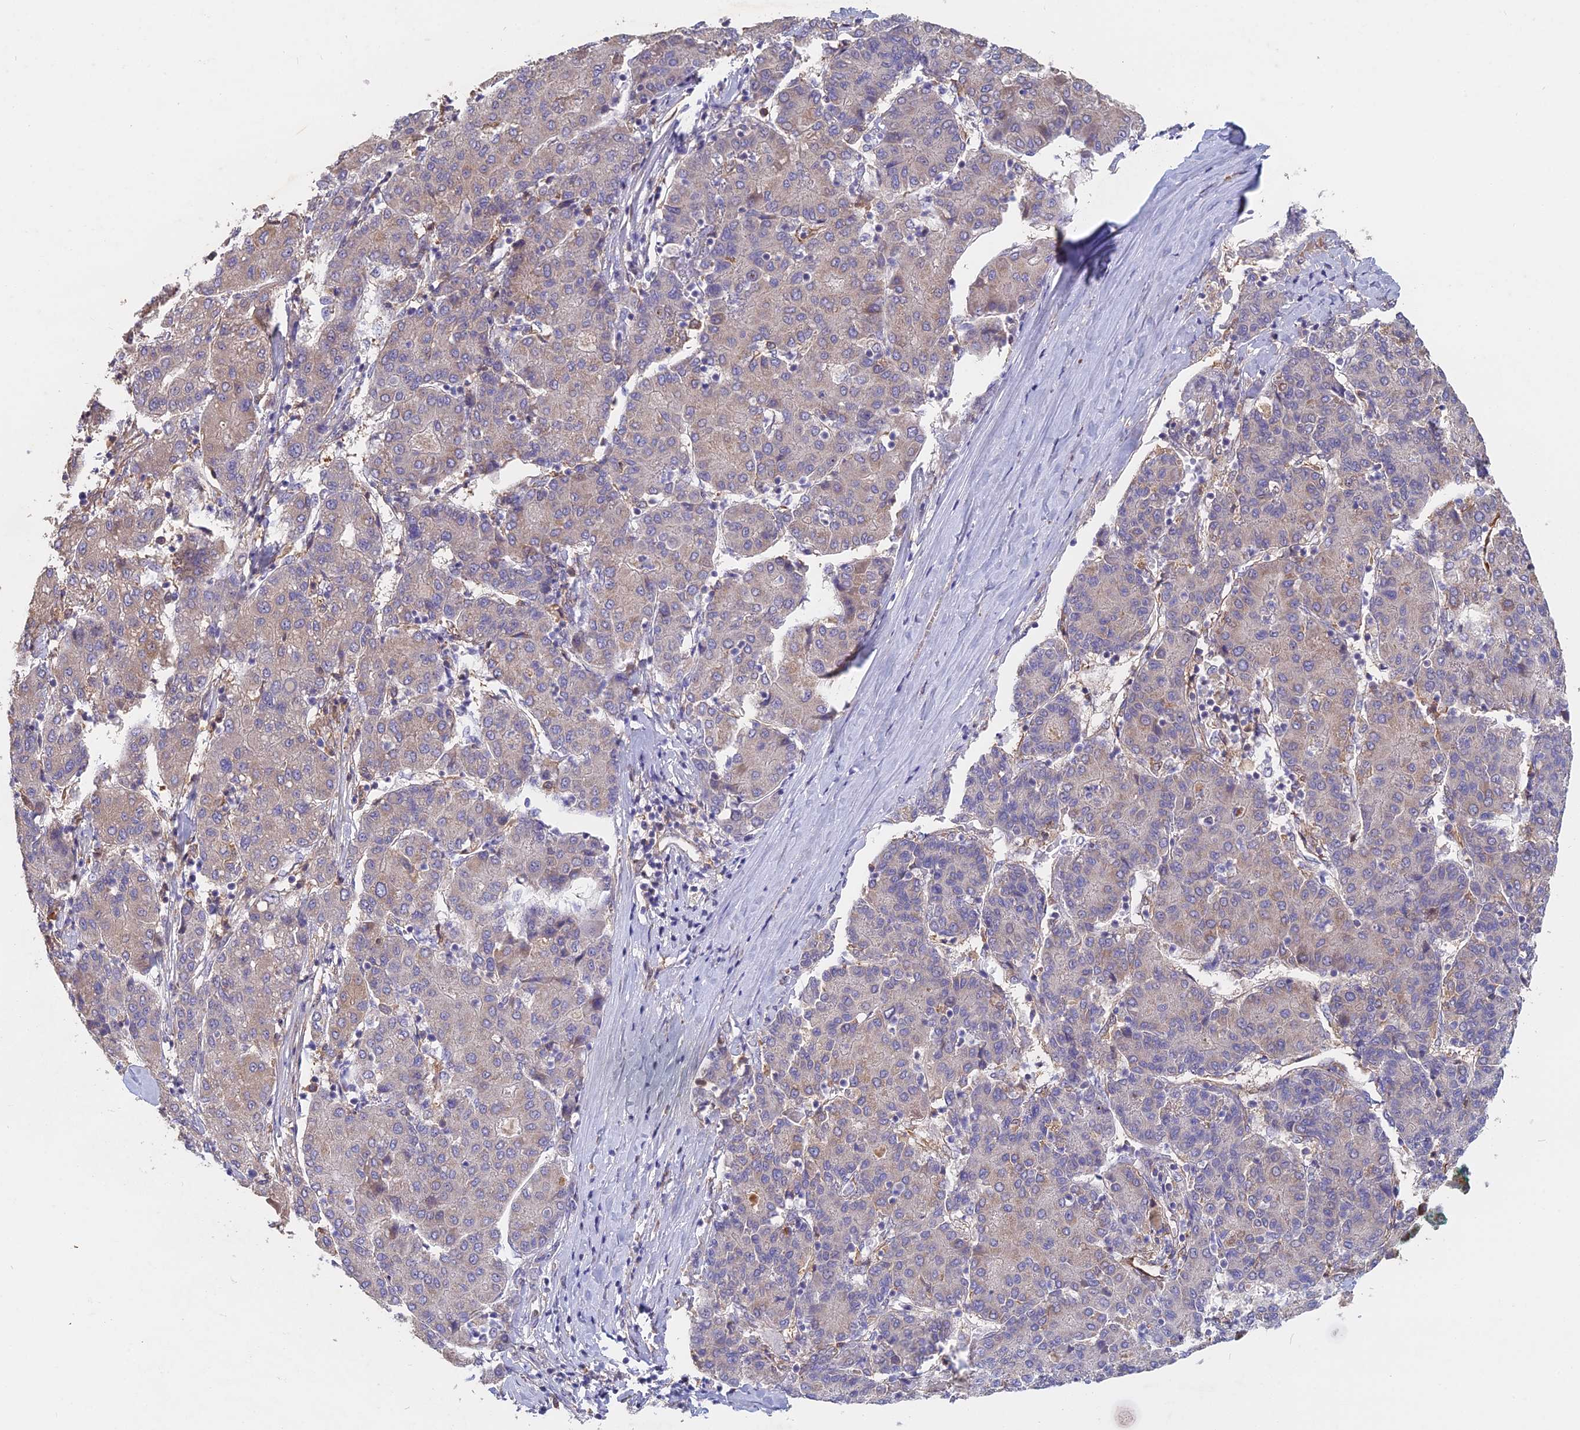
{"staining": {"intensity": "weak", "quantity": "<25%", "location": "cytoplasmic/membranous"}, "tissue": "liver cancer", "cell_type": "Tumor cells", "image_type": "cancer", "snomed": [{"axis": "morphology", "description": "Carcinoma, Hepatocellular, NOS"}, {"axis": "topography", "description": "Liver"}], "caption": "A histopathology image of hepatocellular carcinoma (liver) stained for a protein displays no brown staining in tumor cells. Nuclei are stained in blue.", "gene": "SAC3D1", "patient": {"sex": "male", "age": 65}}